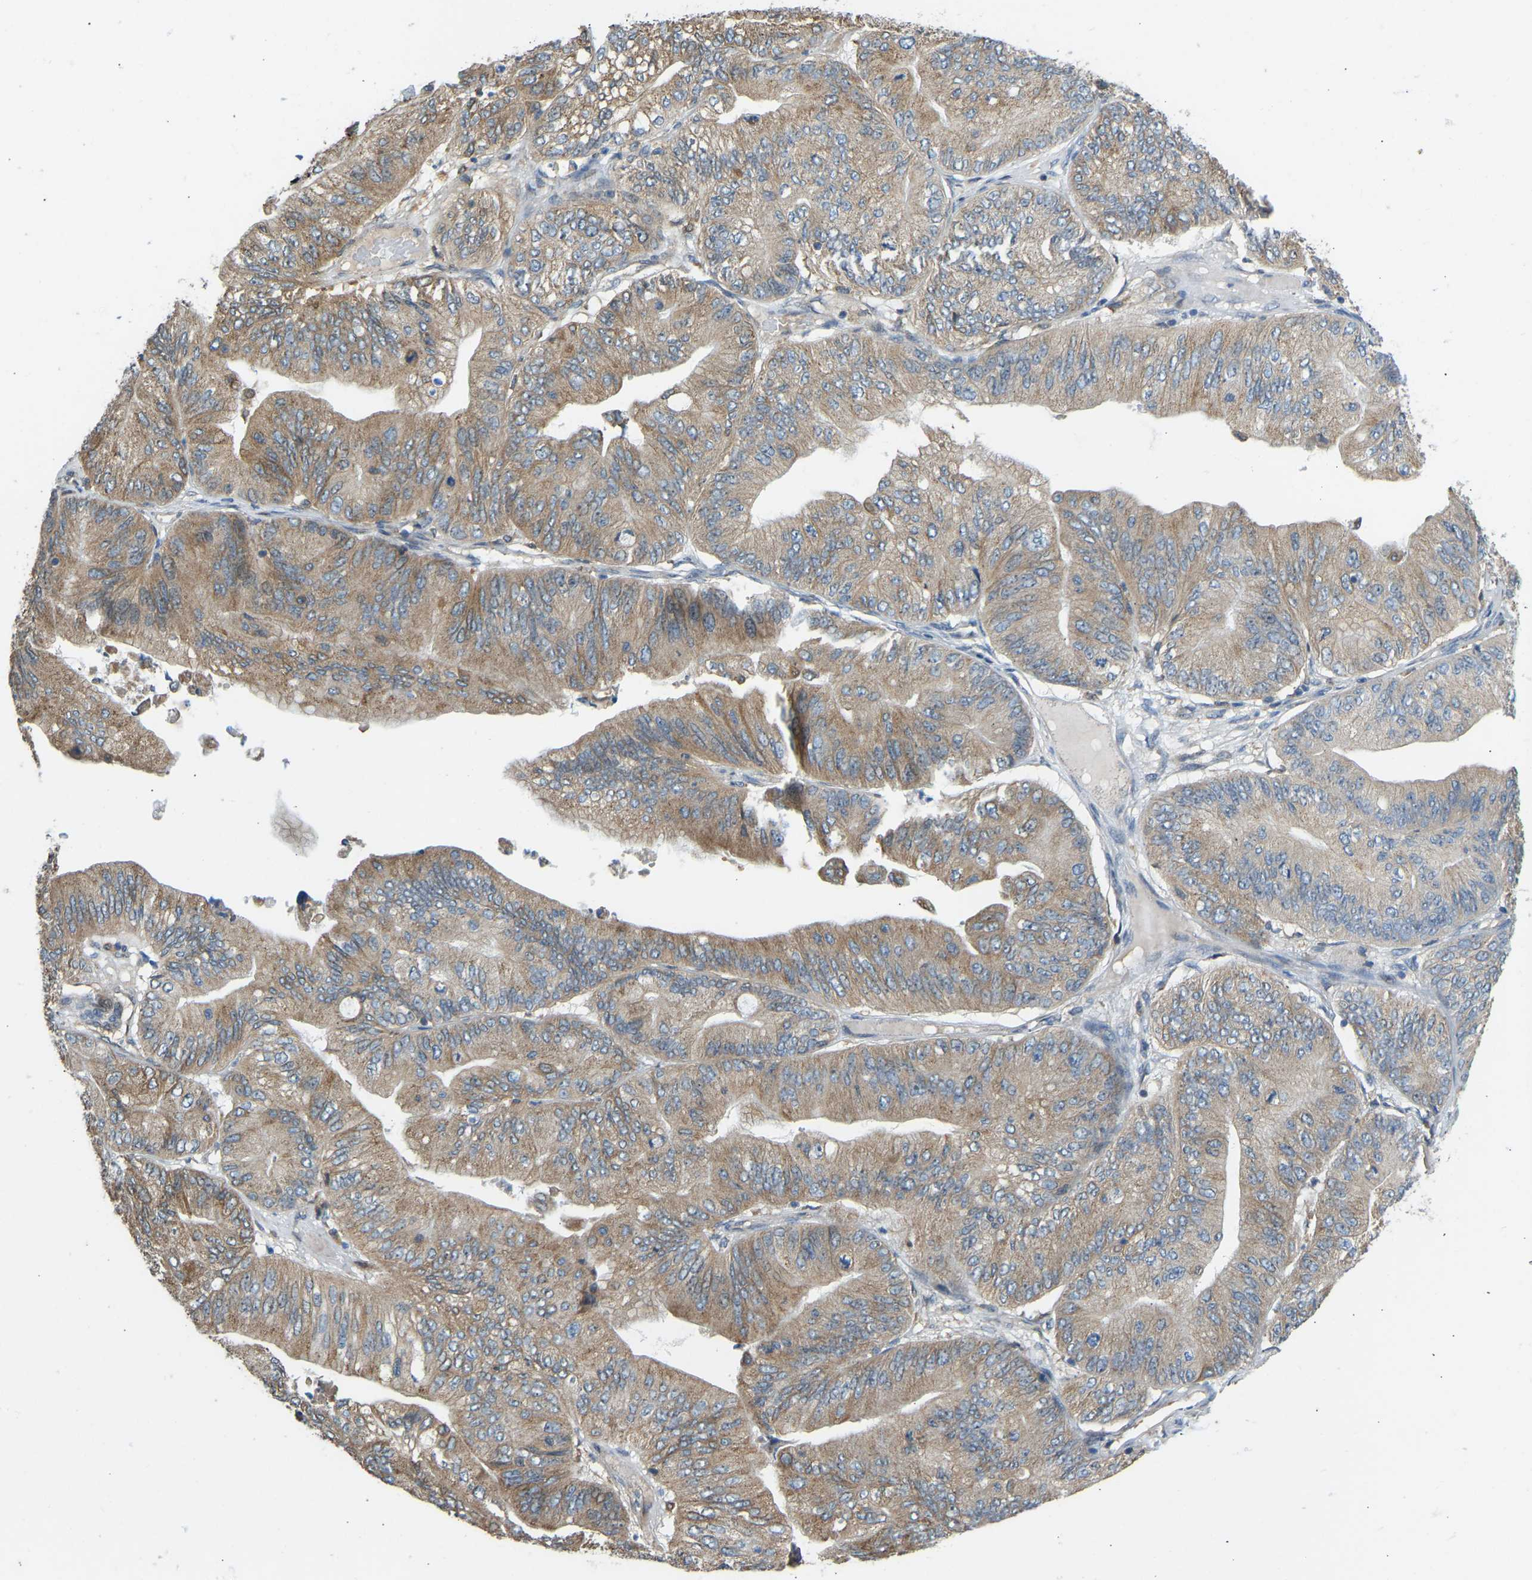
{"staining": {"intensity": "moderate", "quantity": ">75%", "location": "cytoplasmic/membranous"}, "tissue": "ovarian cancer", "cell_type": "Tumor cells", "image_type": "cancer", "snomed": [{"axis": "morphology", "description": "Cystadenocarcinoma, mucinous, NOS"}, {"axis": "topography", "description": "Ovary"}], "caption": "A medium amount of moderate cytoplasmic/membranous staining is identified in approximately >75% of tumor cells in mucinous cystadenocarcinoma (ovarian) tissue.", "gene": "OS9", "patient": {"sex": "female", "age": 61}}